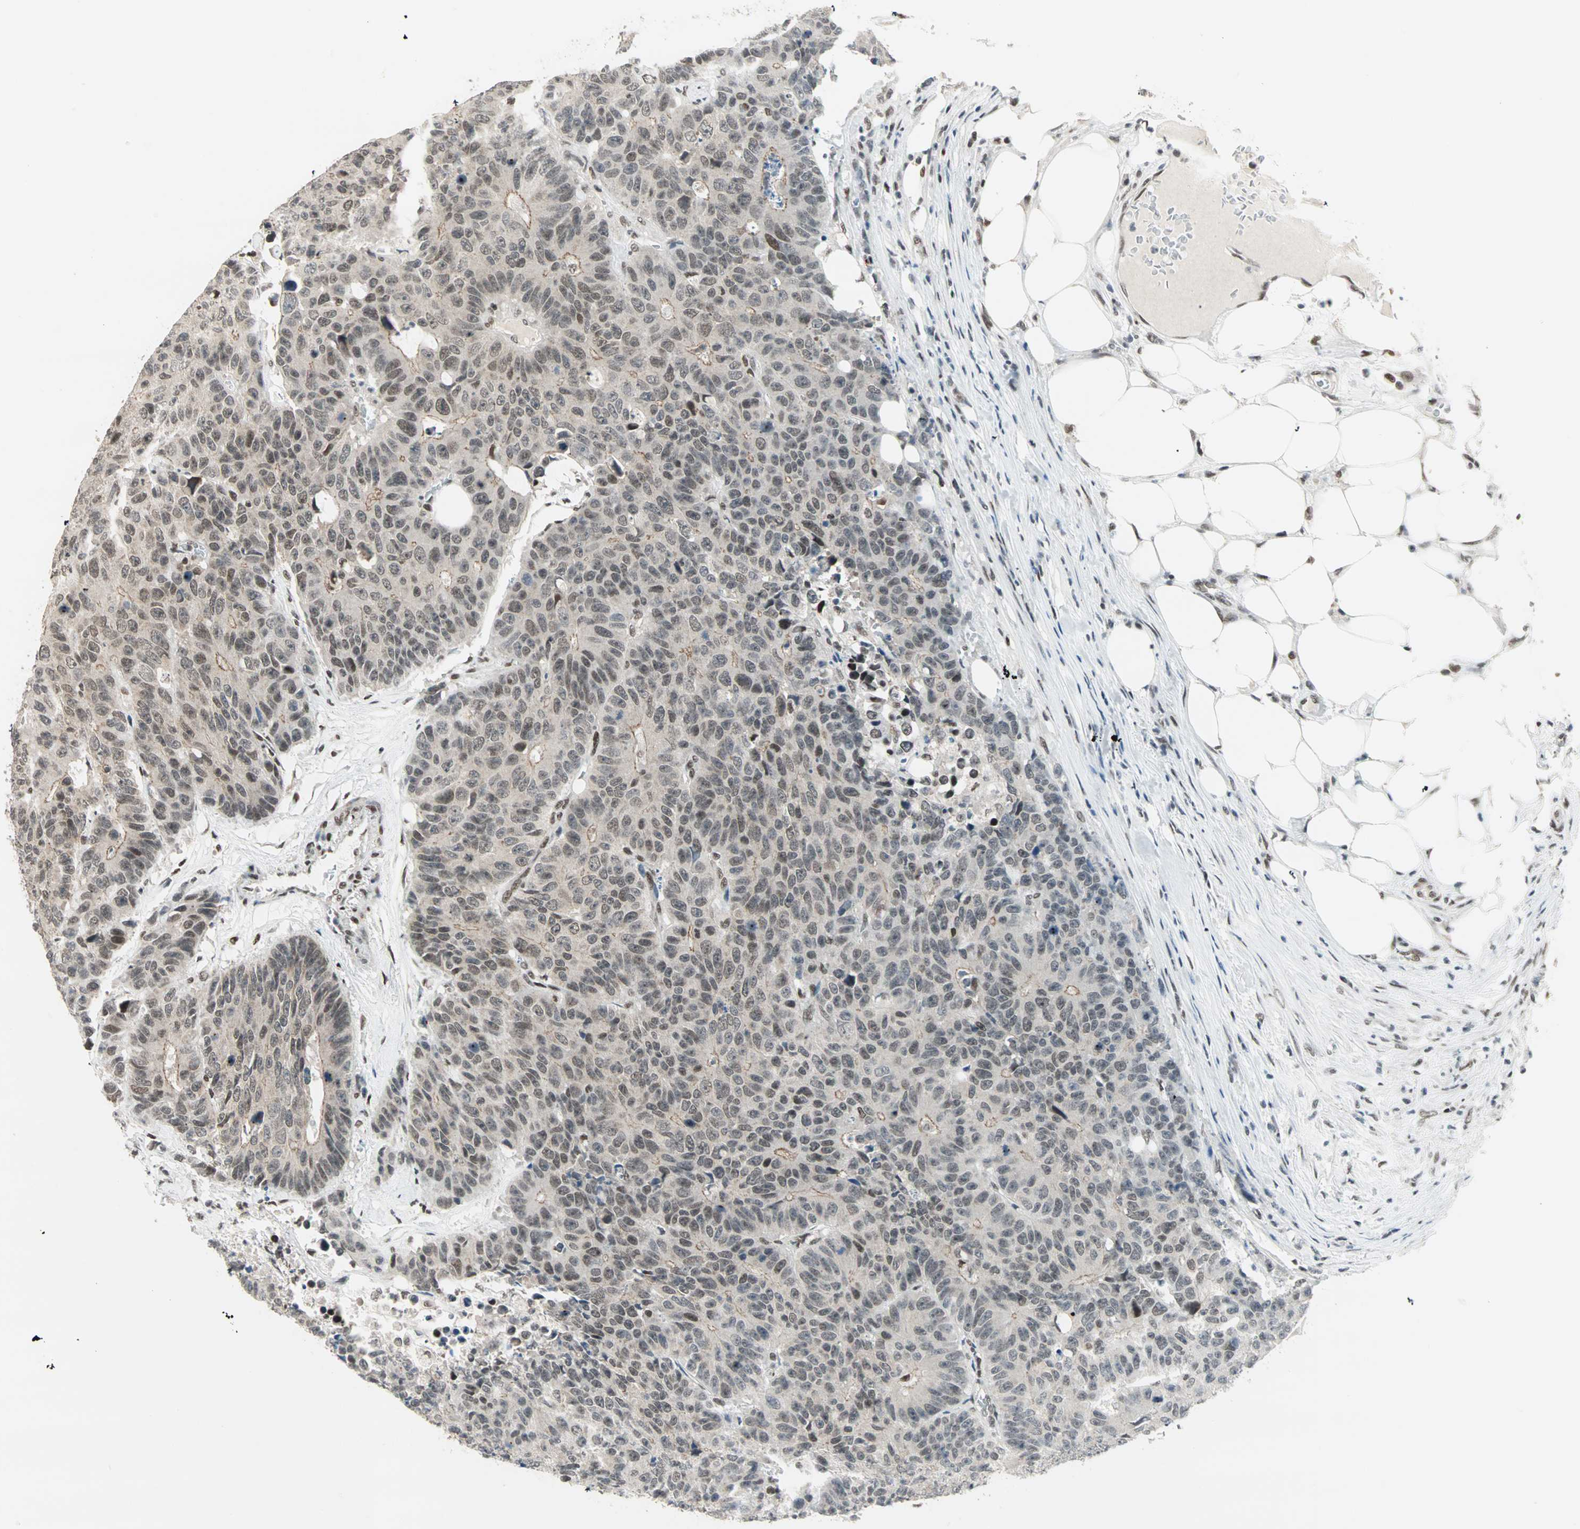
{"staining": {"intensity": "moderate", "quantity": ">75%", "location": "nuclear"}, "tissue": "colorectal cancer", "cell_type": "Tumor cells", "image_type": "cancer", "snomed": [{"axis": "morphology", "description": "Adenocarcinoma, NOS"}, {"axis": "topography", "description": "Colon"}], "caption": "Colorectal cancer (adenocarcinoma) stained for a protein exhibits moderate nuclear positivity in tumor cells. Using DAB (3,3'-diaminobenzidine) (brown) and hematoxylin (blue) stains, captured at high magnification using brightfield microscopy.", "gene": "BLM", "patient": {"sex": "female", "age": 86}}